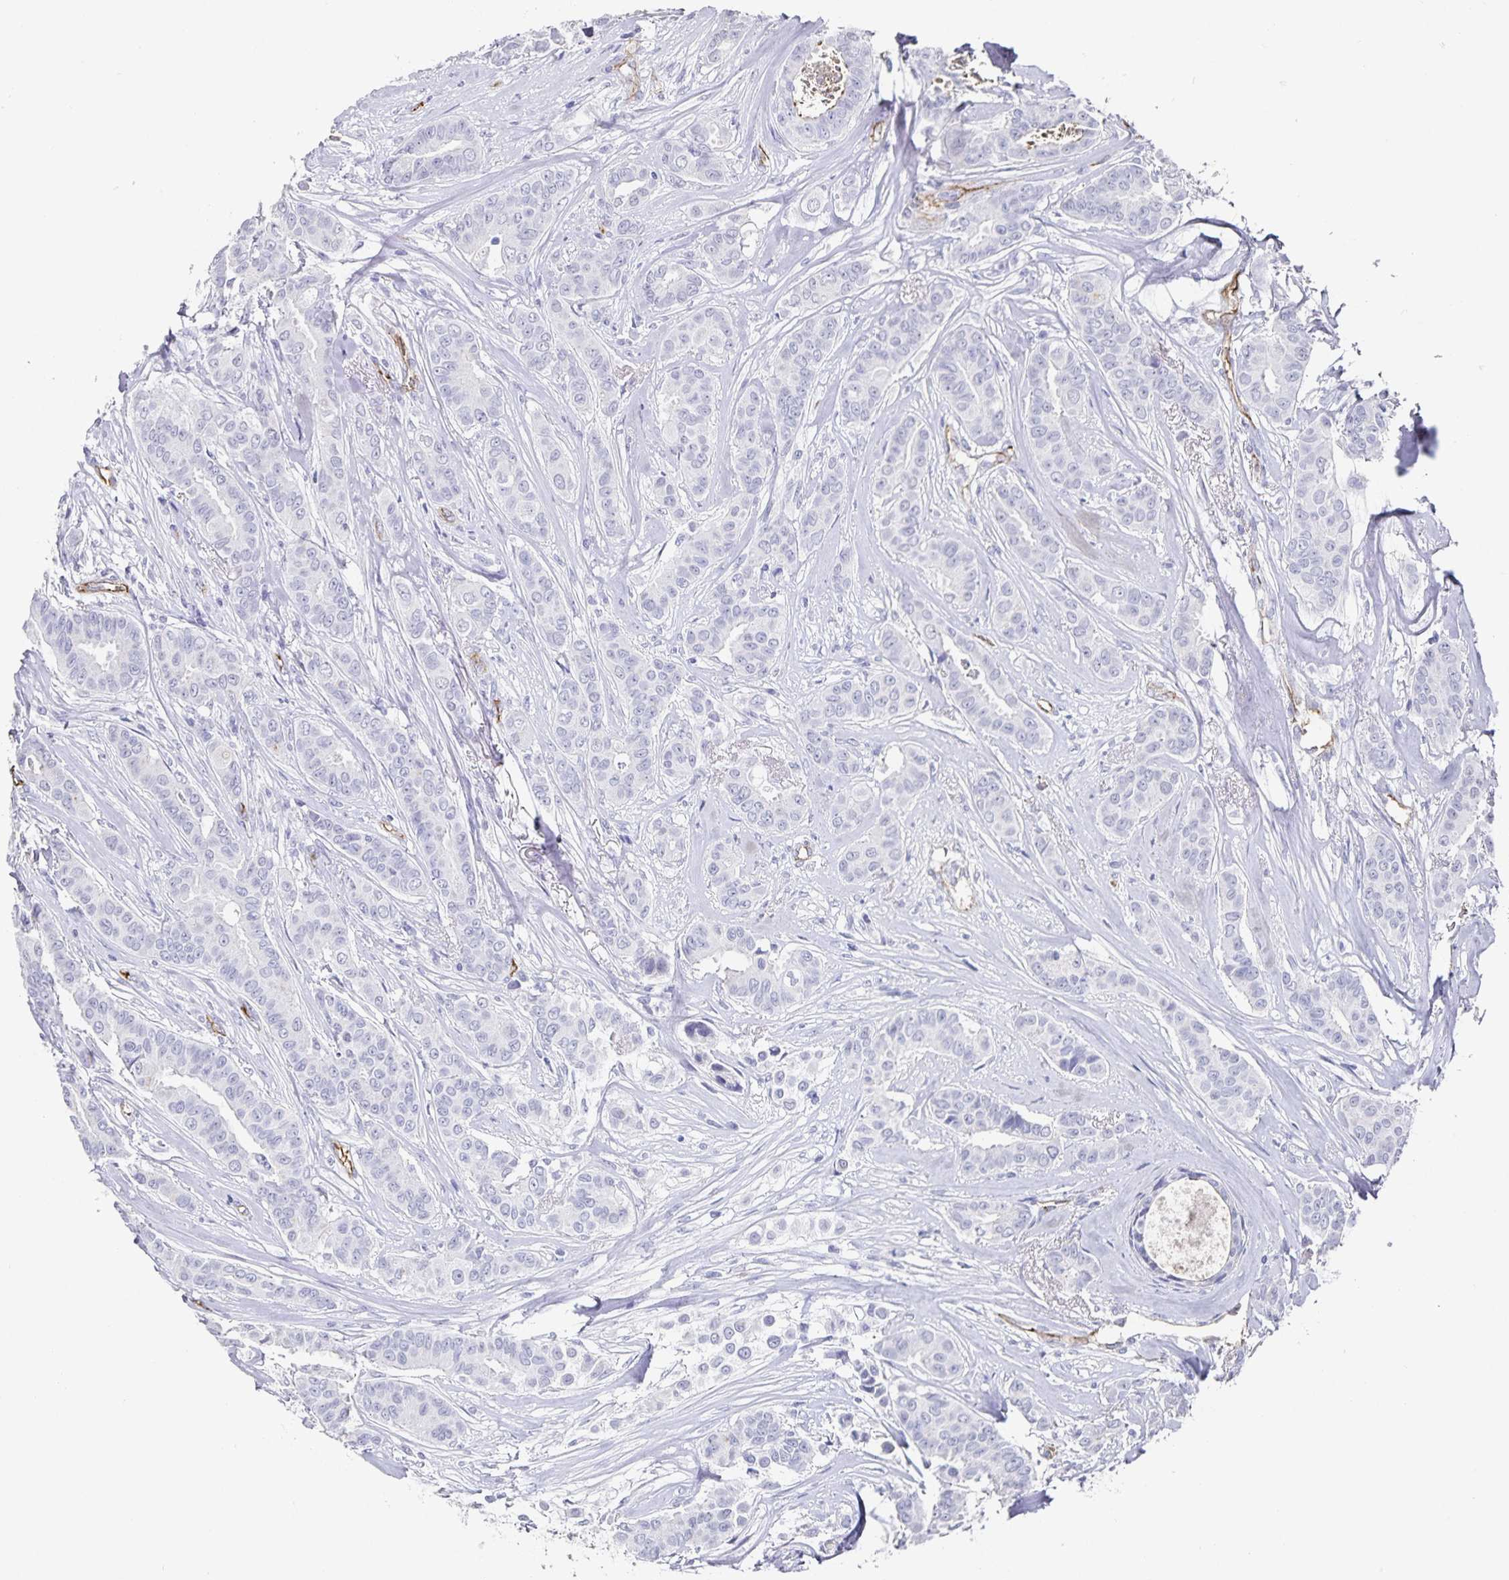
{"staining": {"intensity": "negative", "quantity": "none", "location": "none"}, "tissue": "breast cancer", "cell_type": "Tumor cells", "image_type": "cancer", "snomed": [{"axis": "morphology", "description": "Duct carcinoma"}, {"axis": "topography", "description": "Breast"}], "caption": "Tumor cells are negative for brown protein staining in breast cancer (invasive ductal carcinoma).", "gene": "PODXL", "patient": {"sex": "female", "age": 45}}